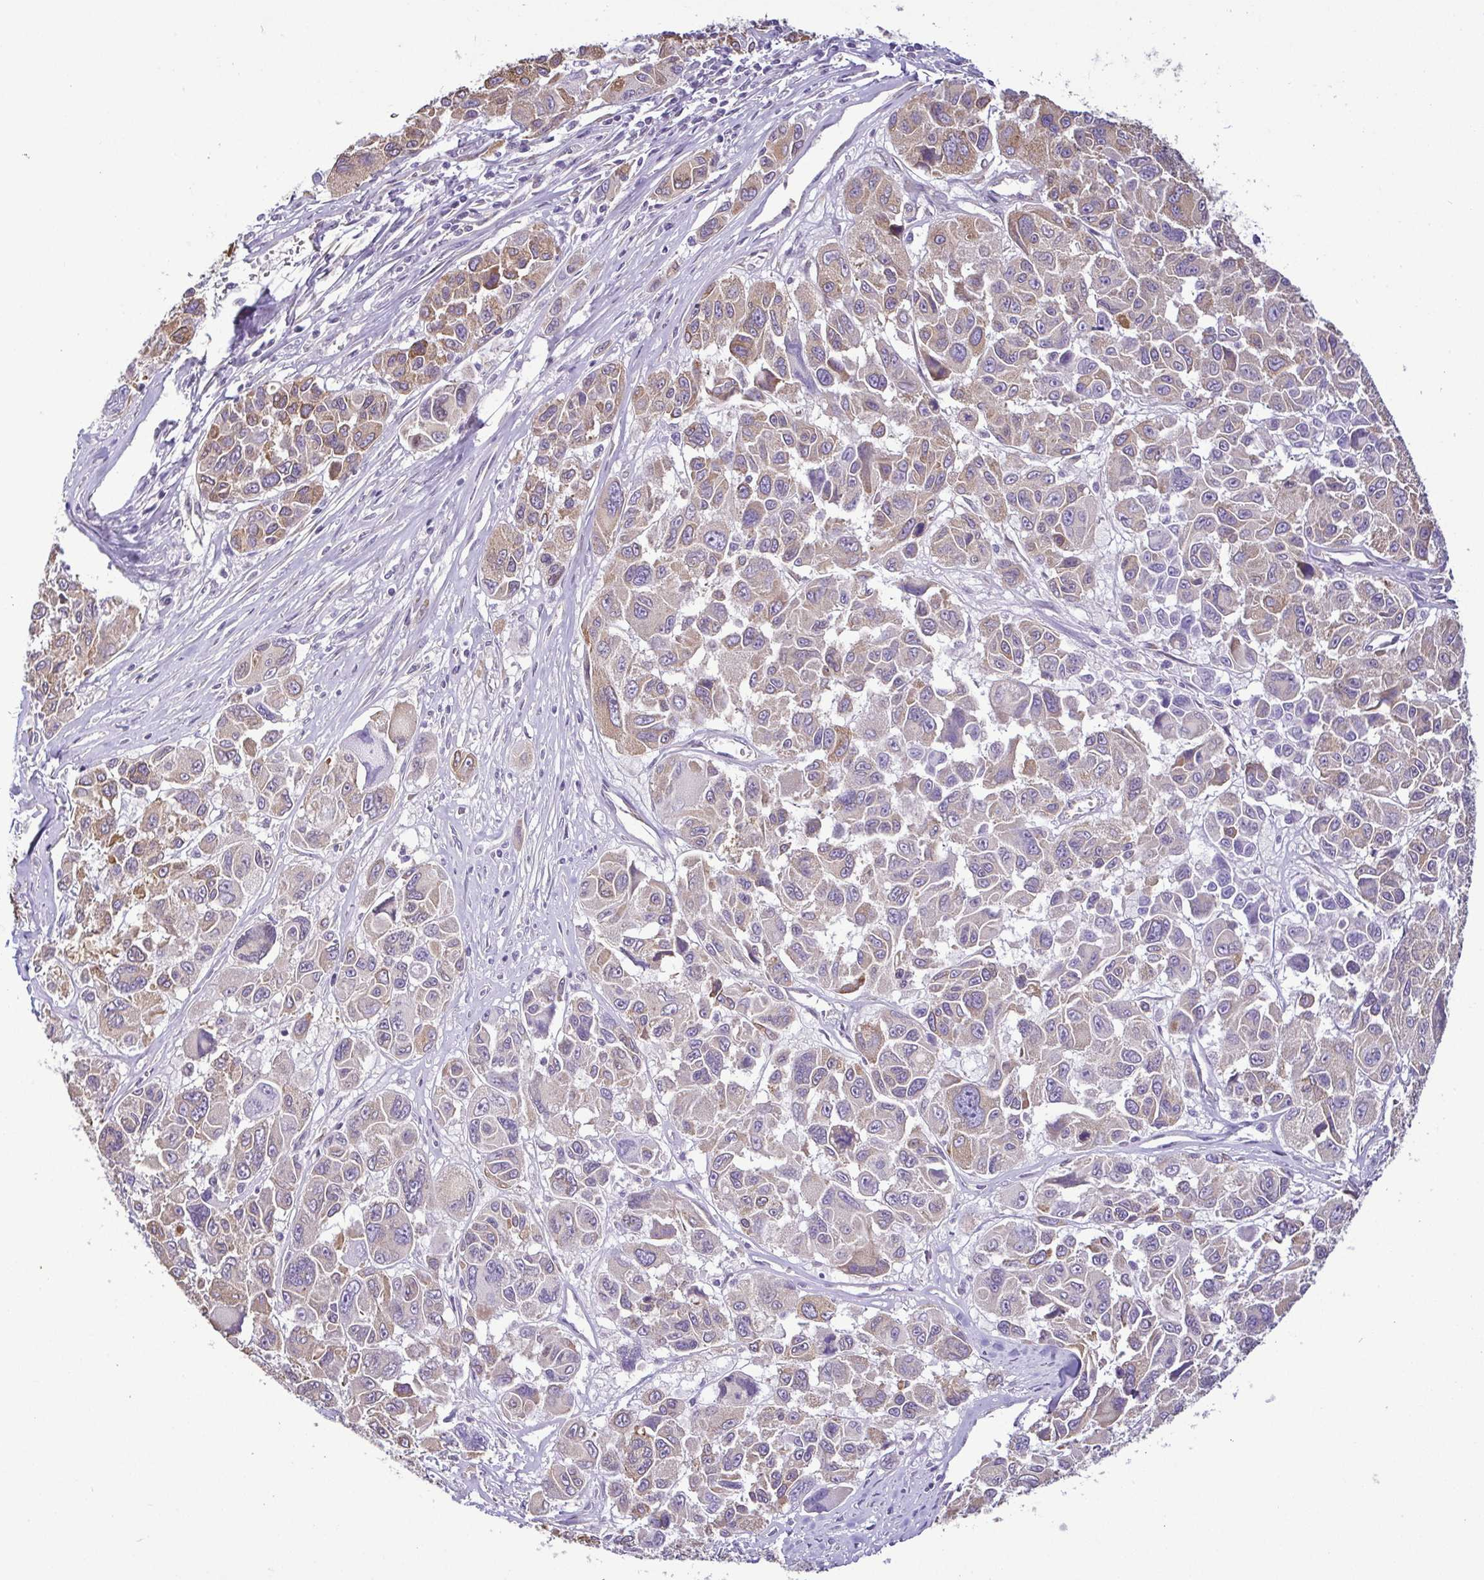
{"staining": {"intensity": "weak", "quantity": "25%-75%", "location": "cytoplasmic/membranous"}, "tissue": "melanoma", "cell_type": "Tumor cells", "image_type": "cancer", "snomed": [{"axis": "morphology", "description": "Malignant melanoma, NOS"}, {"axis": "topography", "description": "Skin"}], "caption": "This image shows IHC staining of malignant melanoma, with low weak cytoplasmic/membranous expression in approximately 25%-75% of tumor cells.", "gene": "MYL10", "patient": {"sex": "female", "age": 66}}